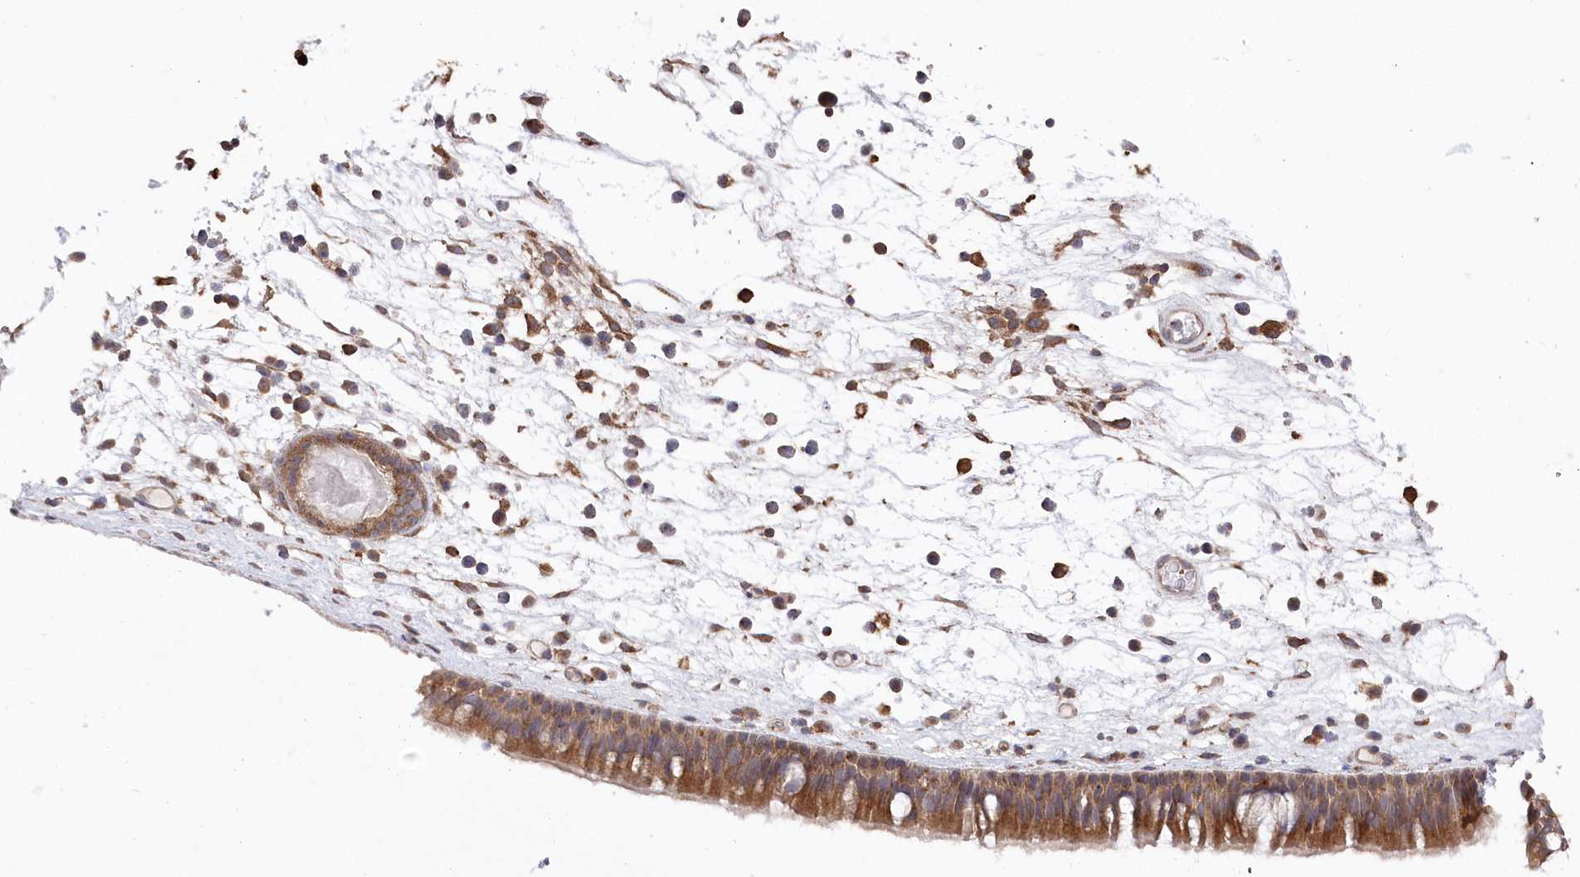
{"staining": {"intensity": "moderate", "quantity": ">75%", "location": "cytoplasmic/membranous"}, "tissue": "nasopharynx", "cell_type": "Respiratory epithelial cells", "image_type": "normal", "snomed": [{"axis": "morphology", "description": "Normal tissue, NOS"}, {"axis": "morphology", "description": "Inflammation, NOS"}, {"axis": "morphology", "description": "Malignant melanoma, Metastatic site"}, {"axis": "topography", "description": "Nasopharynx"}], "caption": "Nasopharynx stained with DAB (3,3'-diaminobenzidine) immunohistochemistry reveals medium levels of moderate cytoplasmic/membranous positivity in approximately >75% of respiratory epithelial cells.", "gene": "PPP1R21", "patient": {"sex": "male", "age": 70}}